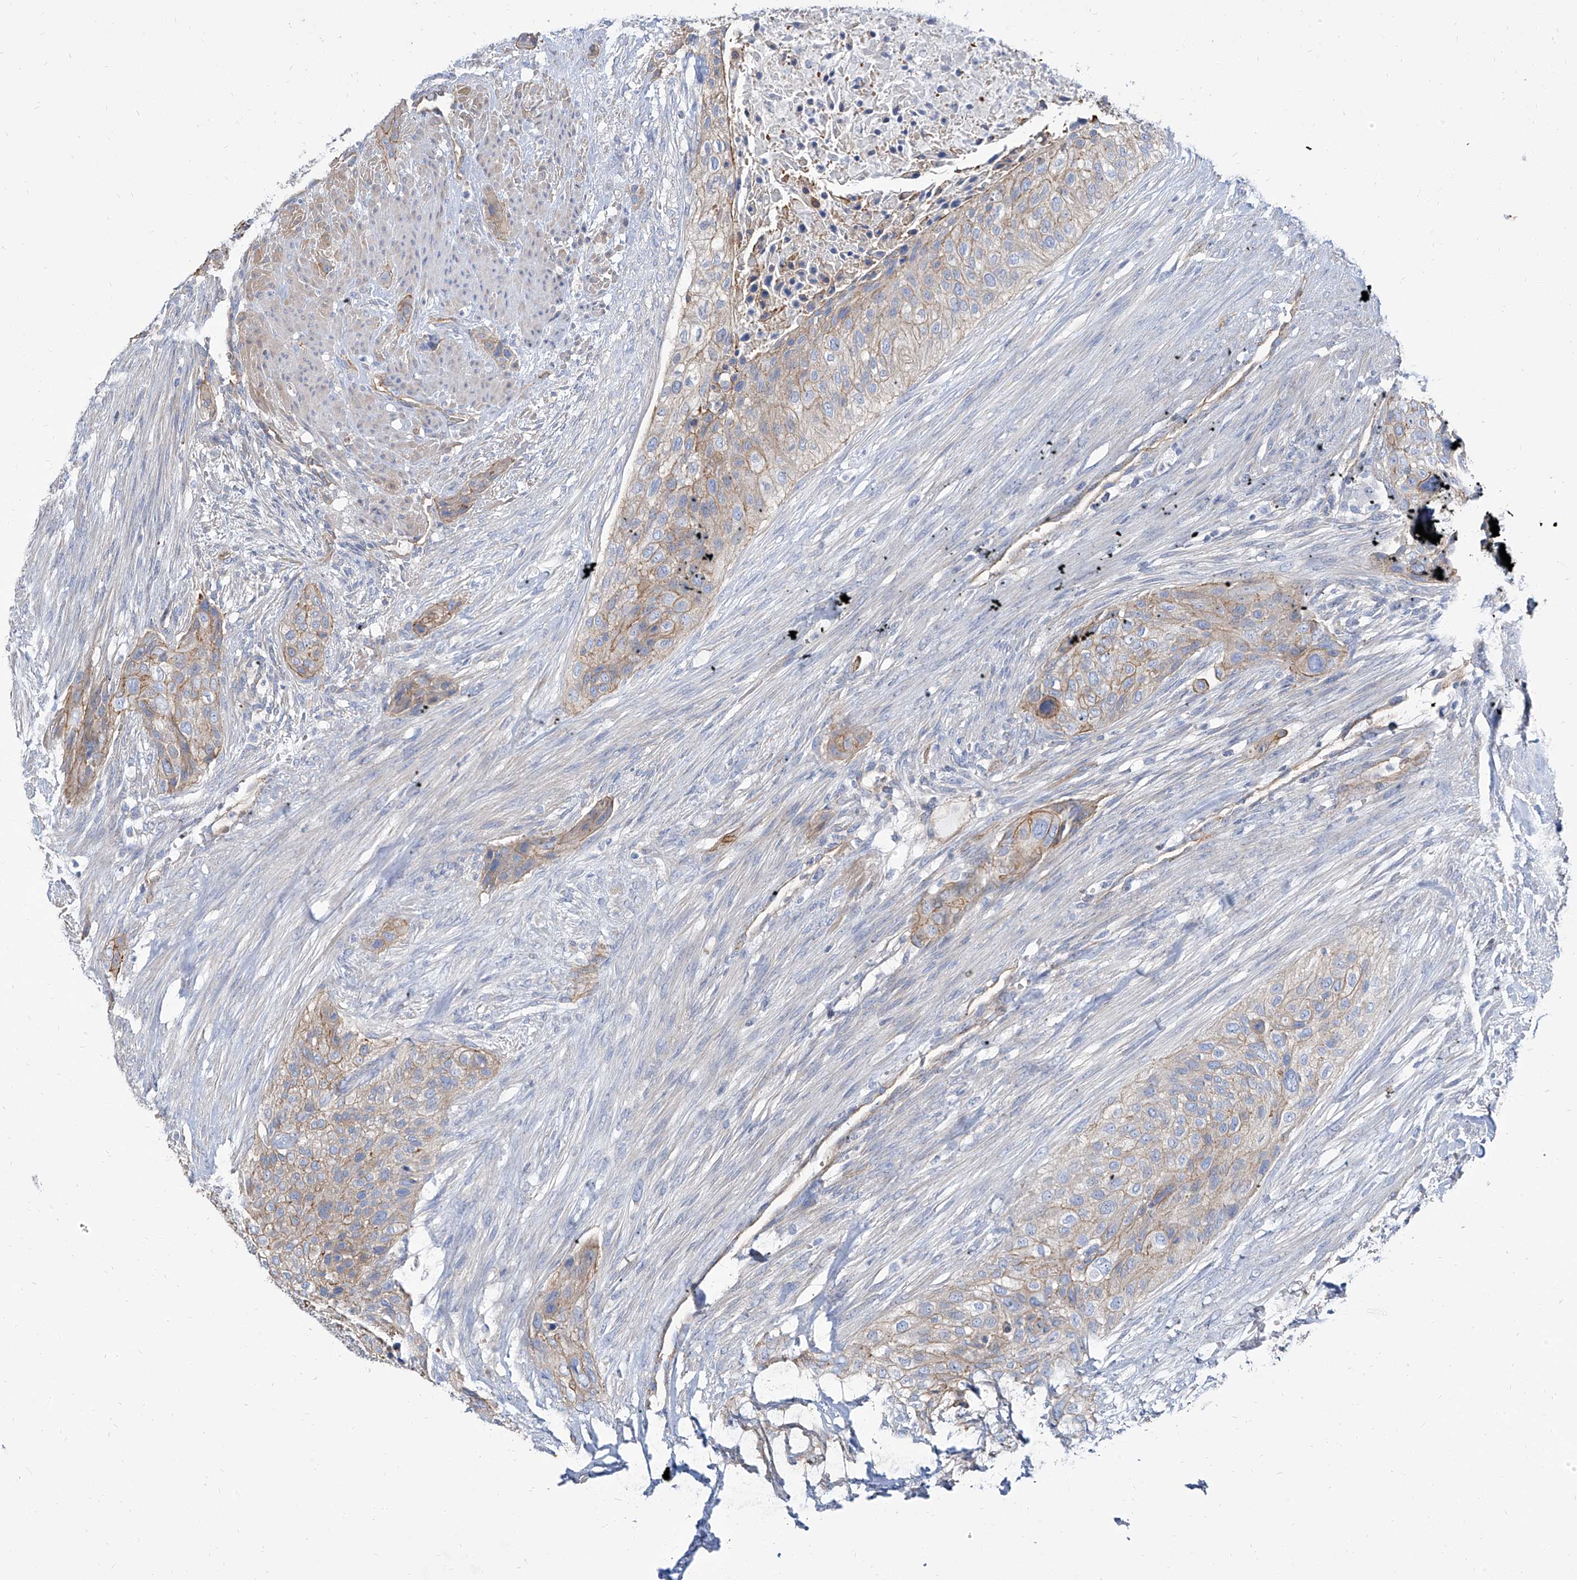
{"staining": {"intensity": "weak", "quantity": ">75%", "location": "cytoplasmic/membranous"}, "tissue": "urothelial cancer", "cell_type": "Tumor cells", "image_type": "cancer", "snomed": [{"axis": "morphology", "description": "Urothelial carcinoma, High grade"}, {"axis": "topography", "description": "Urinary bladder"}], "caption": "Protein analysis of urothelial cancer tissue shows weak cytoplasmic/membranous positivity in about >75% of tumor cells. Using DAB (3,3'-diaminobenzidine) (brown) and hematoxylin (blue) stains, captured at high magnification using brightfield microscopy.", "gene": "TXLNB", "patient": {"sex": "male", "age": 35}}